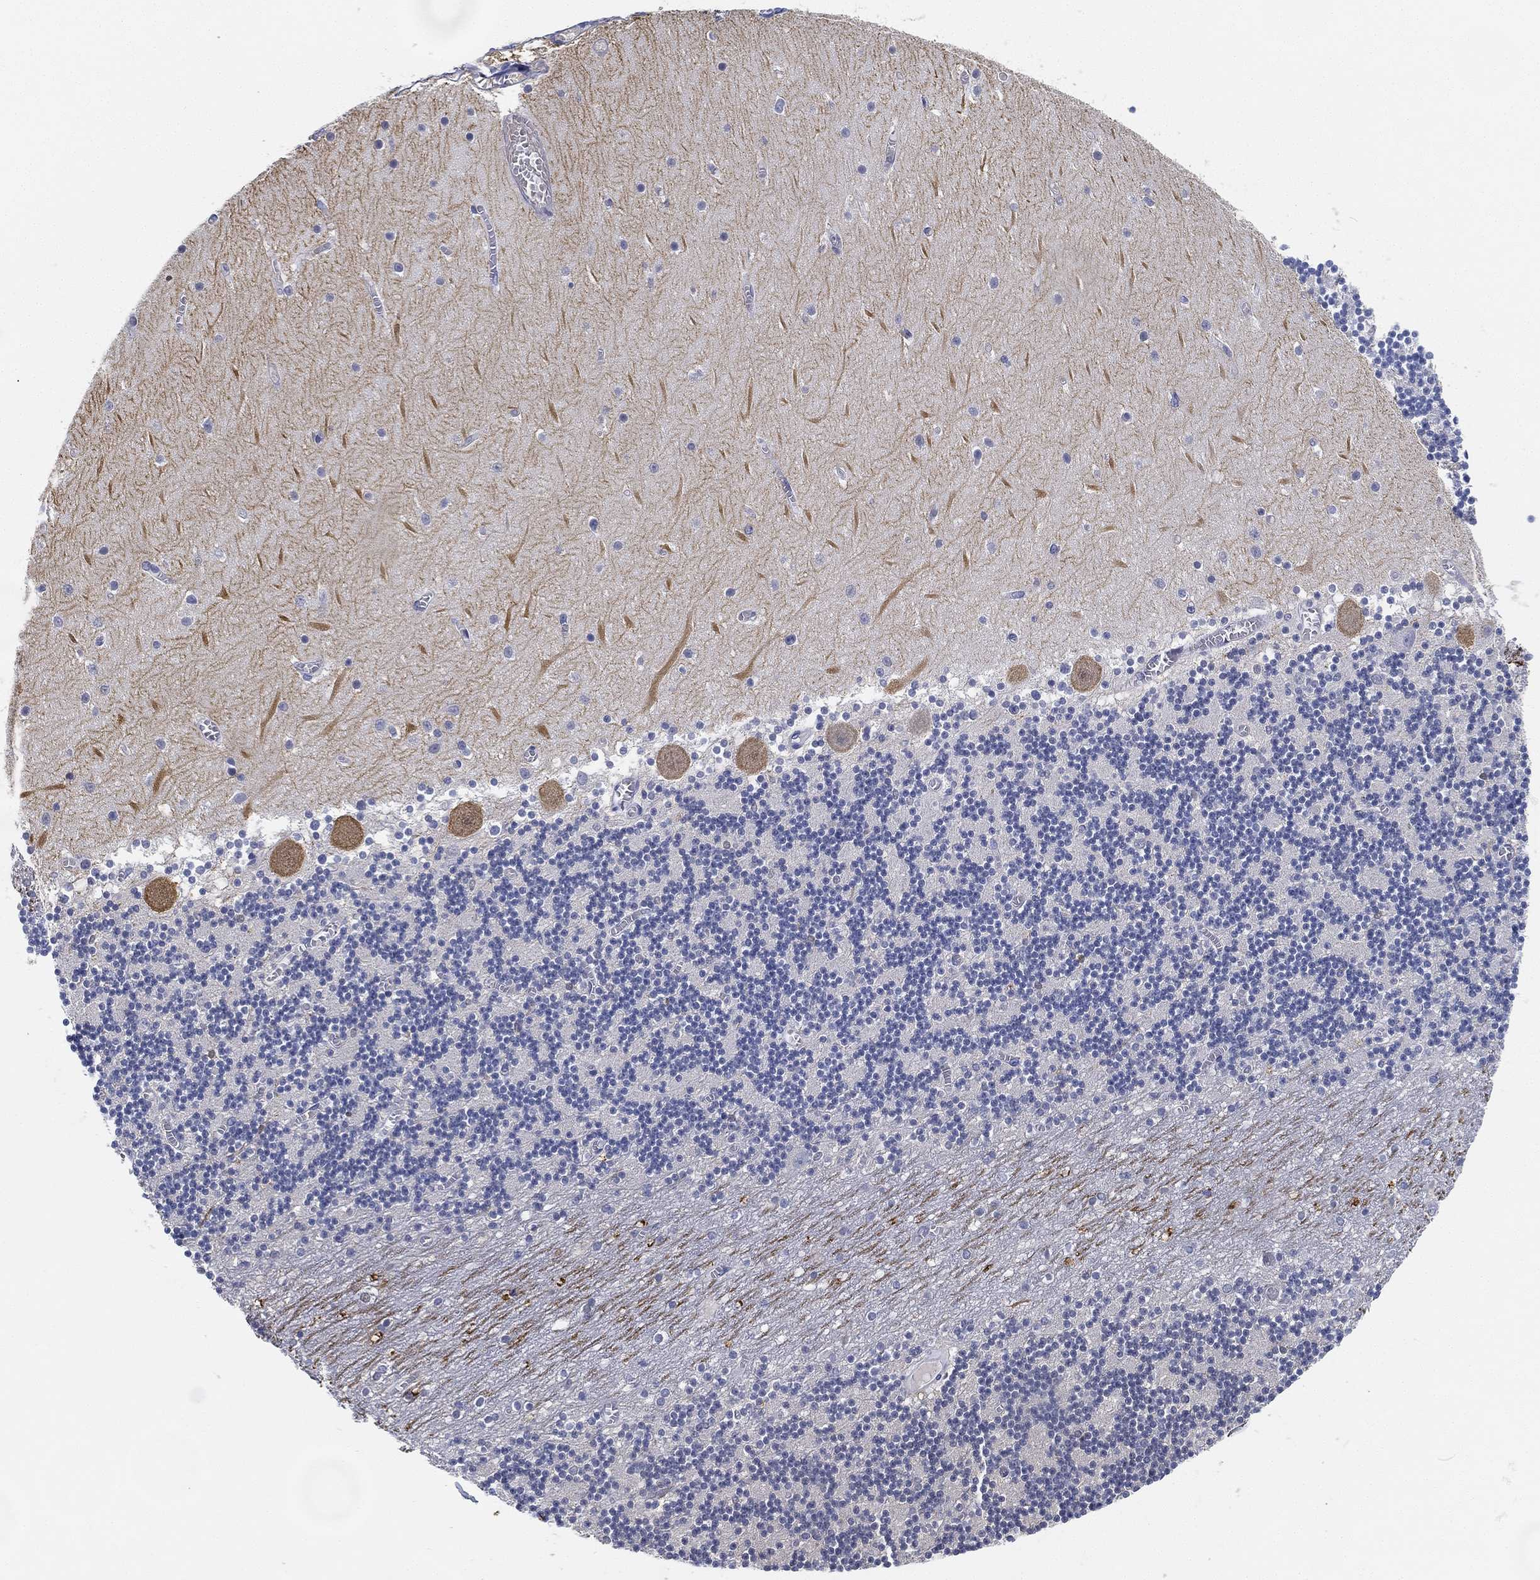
{"staining": {"intensity": "negative", "quantity": "none", "location": "none"}, "tissue": "cerebellum", "cell_type": "Cells in granular layer", "image_type": "normal", "snomed": [{"axis": "morphology", "description": "Normal tissue, NOS"}, {"axis": "topography", "description": "Cerebellum"}], "caption": "DAB immunohistochemical staining of normal human cerebellum exhibits no significant positivity in cells in granular layer.", "gene": "GPR61", "patient": {"sex": "female", "age": 28}}